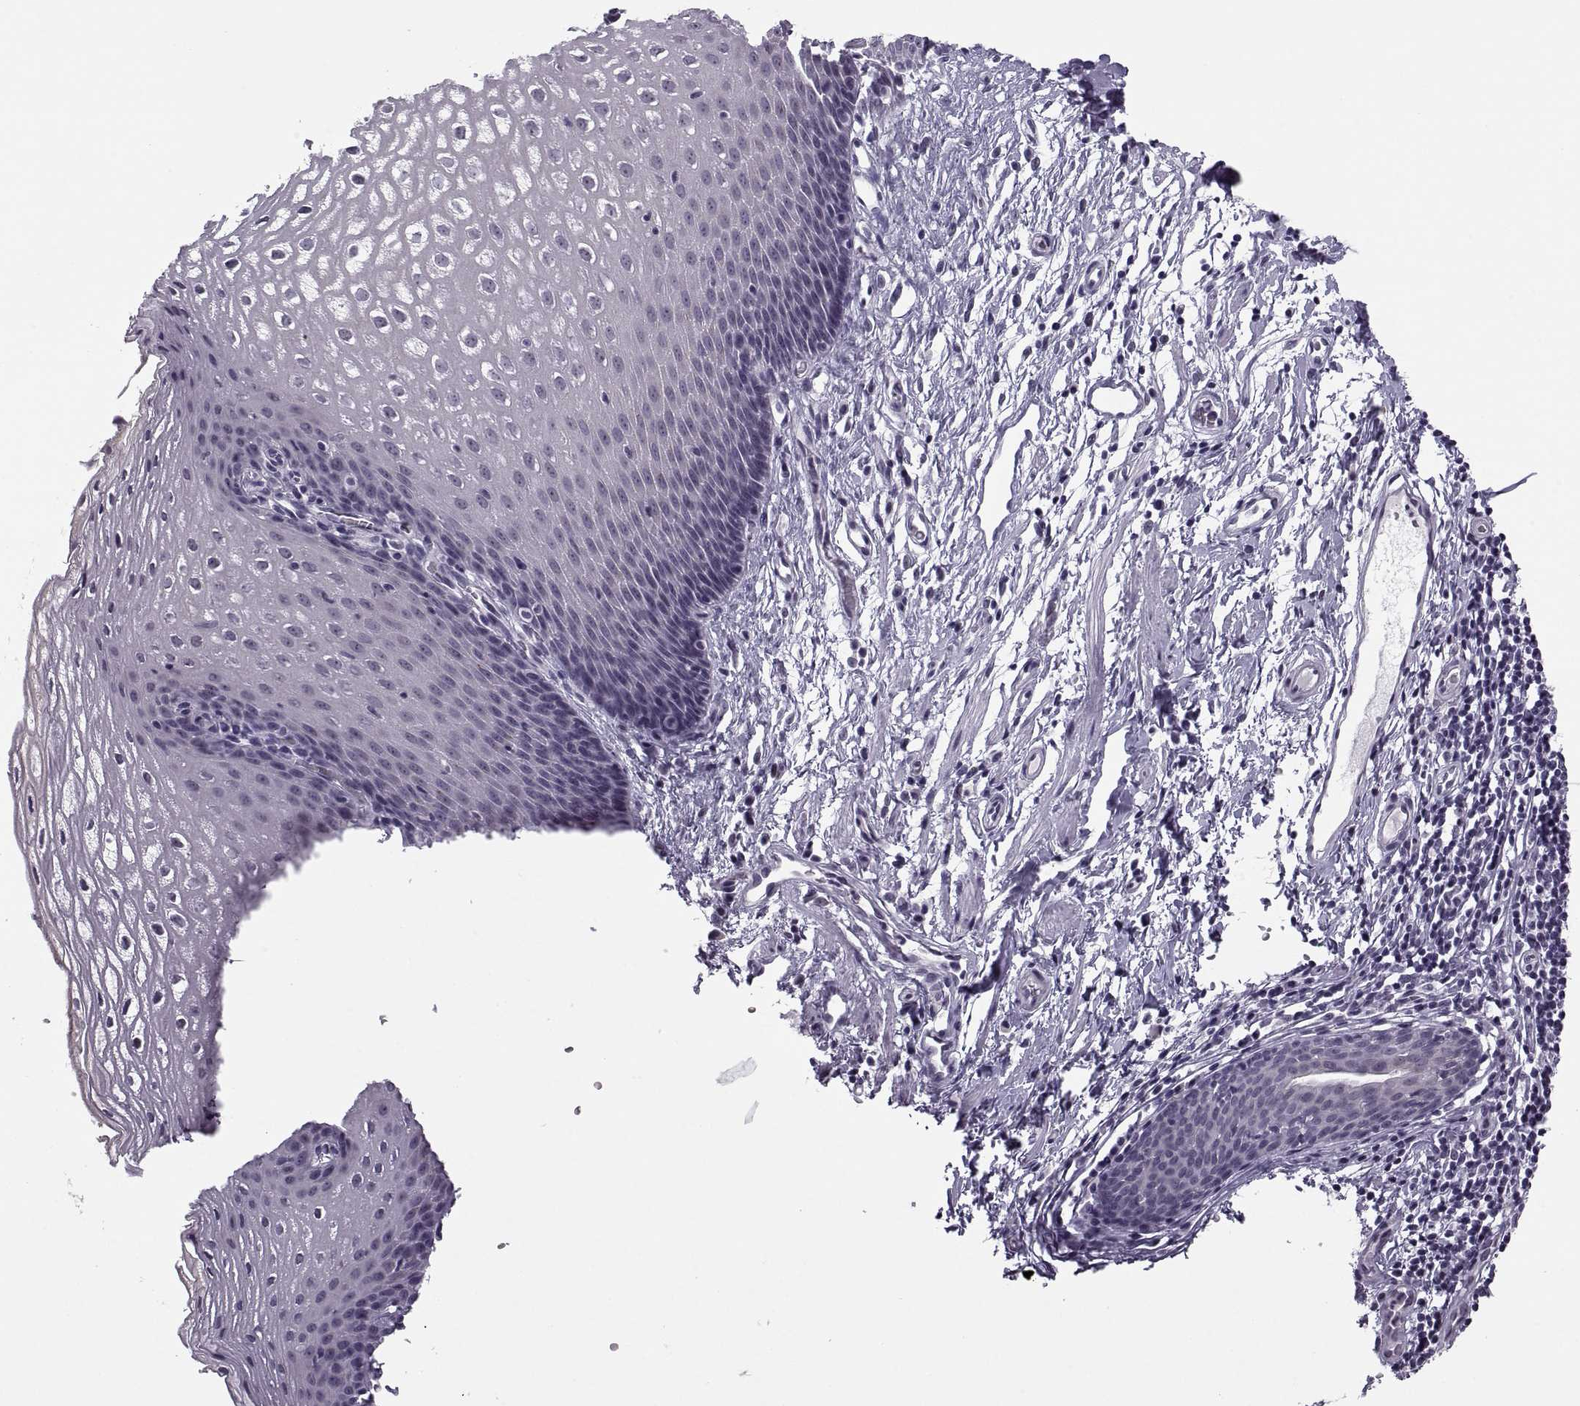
{"staining": {"intensity": "negative", "quantity": "none", "location": "none"}, "tissue": "esophagus", "cell_type": "Squamous epithelial cells", "image_type": "normal", "snomed": [{"axis": "morphology", "description": "Normal tissue, NOS"}, {"axis": "topography", "description": "Esophagus"}], "caption": "Normal esophagus was stained to show a protein in brown. There is no significant positivity in squamous epithelial cells. (DAB immunohistochemistry with hematoxylin counter stain).", "gene": "TBC1D3B", "patient": {"sex": "male", "age": 72}}